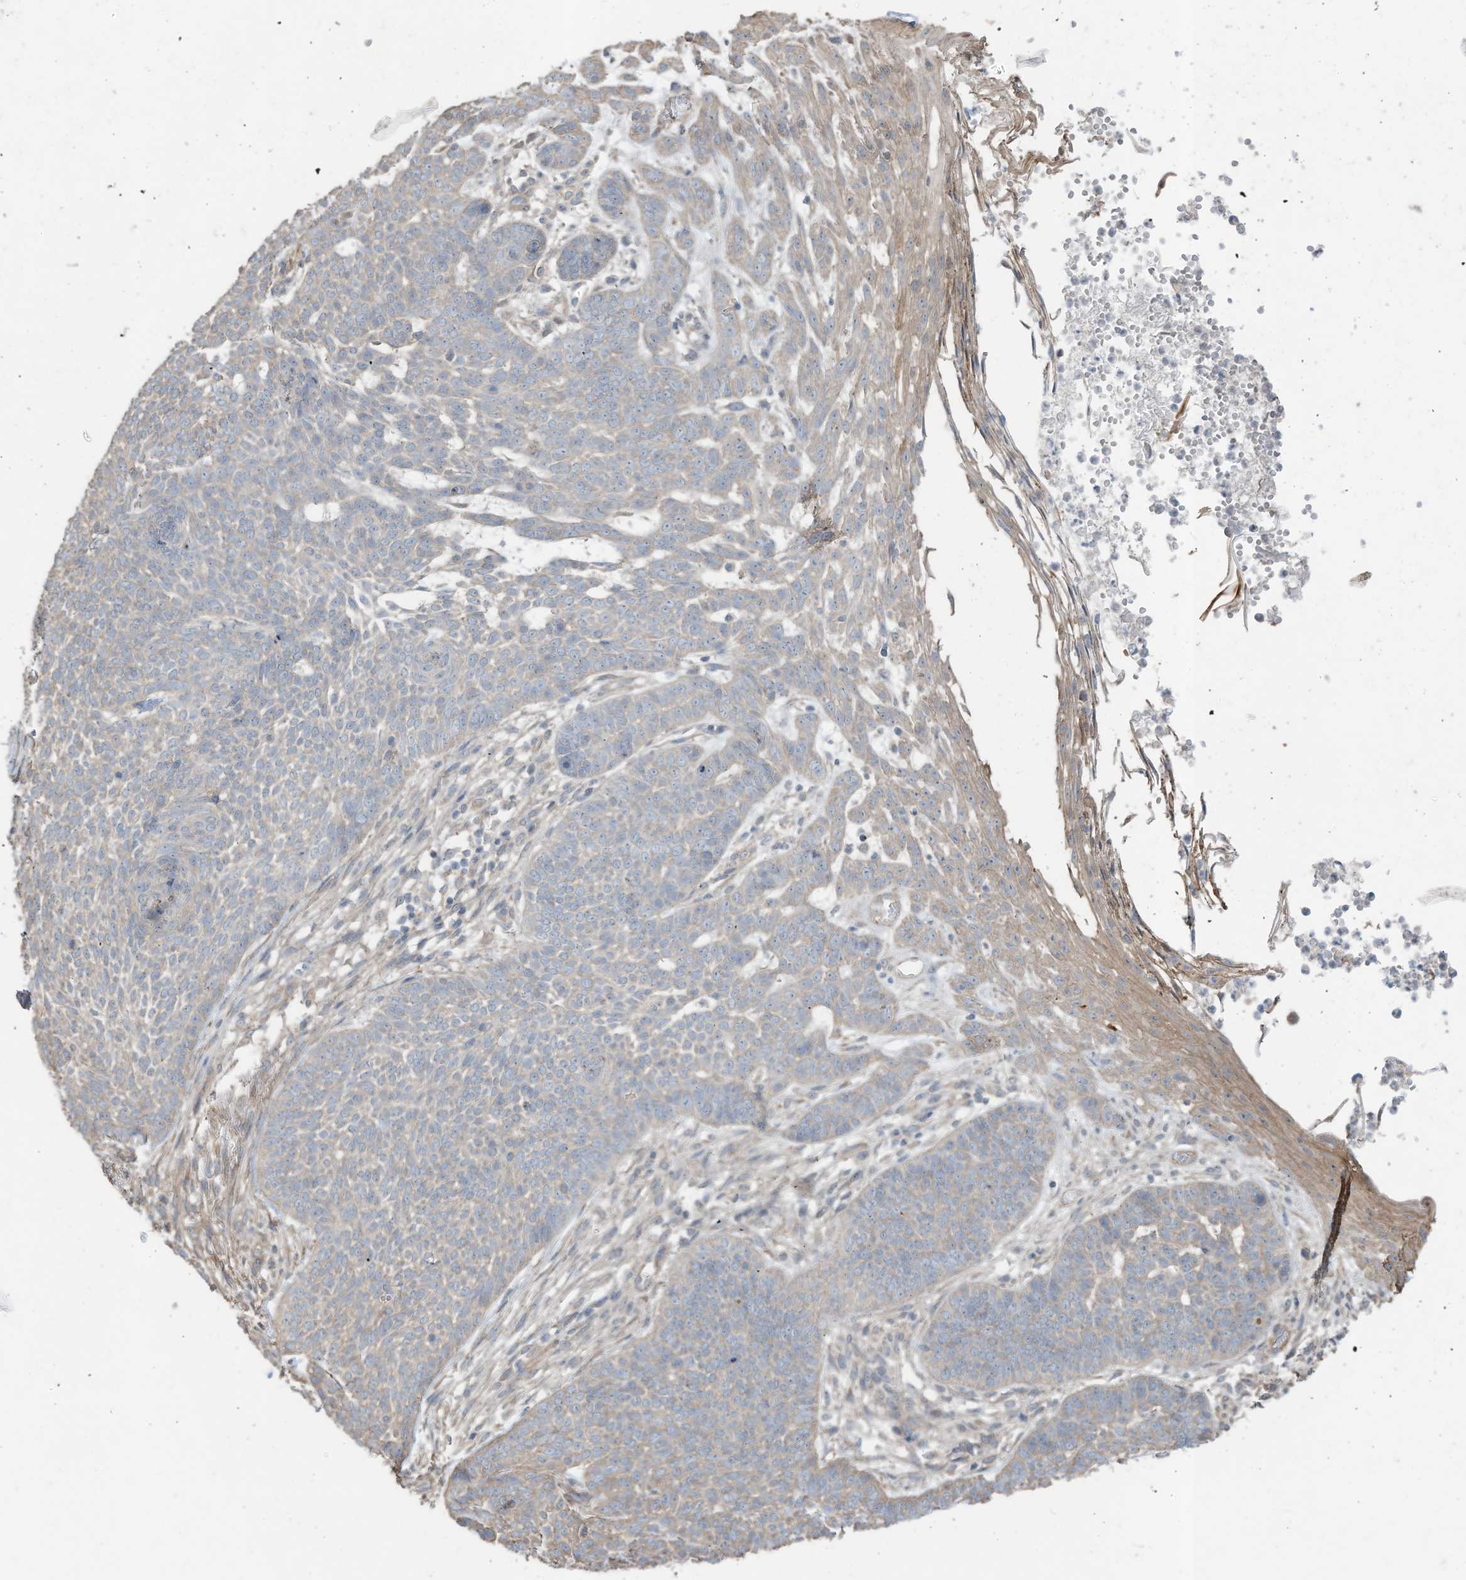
{"staining": {"intensity": "negative", "quantity": "none", "location": "none"}, "tissue": "skin cancer", "cell_type": "Tumor cells", "image_type": "cancer", "snomed": [{"axis": "morphology", "description": "Normal tissue, NOS"}, {"axis": "morphology", "description": "Basal cell carcinoma"}, {"axis": "topography", "description": "Skin"}], "caption": "An image of human basal cell carcinoma (skin) is negative for staining in tumor cells. The staining was performed using DAB to visualize the protein expression in brown, while the nuclei were stained in blue with hematoxylin (Magnification: 20x).", "gene": "SLC17A7", "patient": {"sex": "male", "age": 64}}